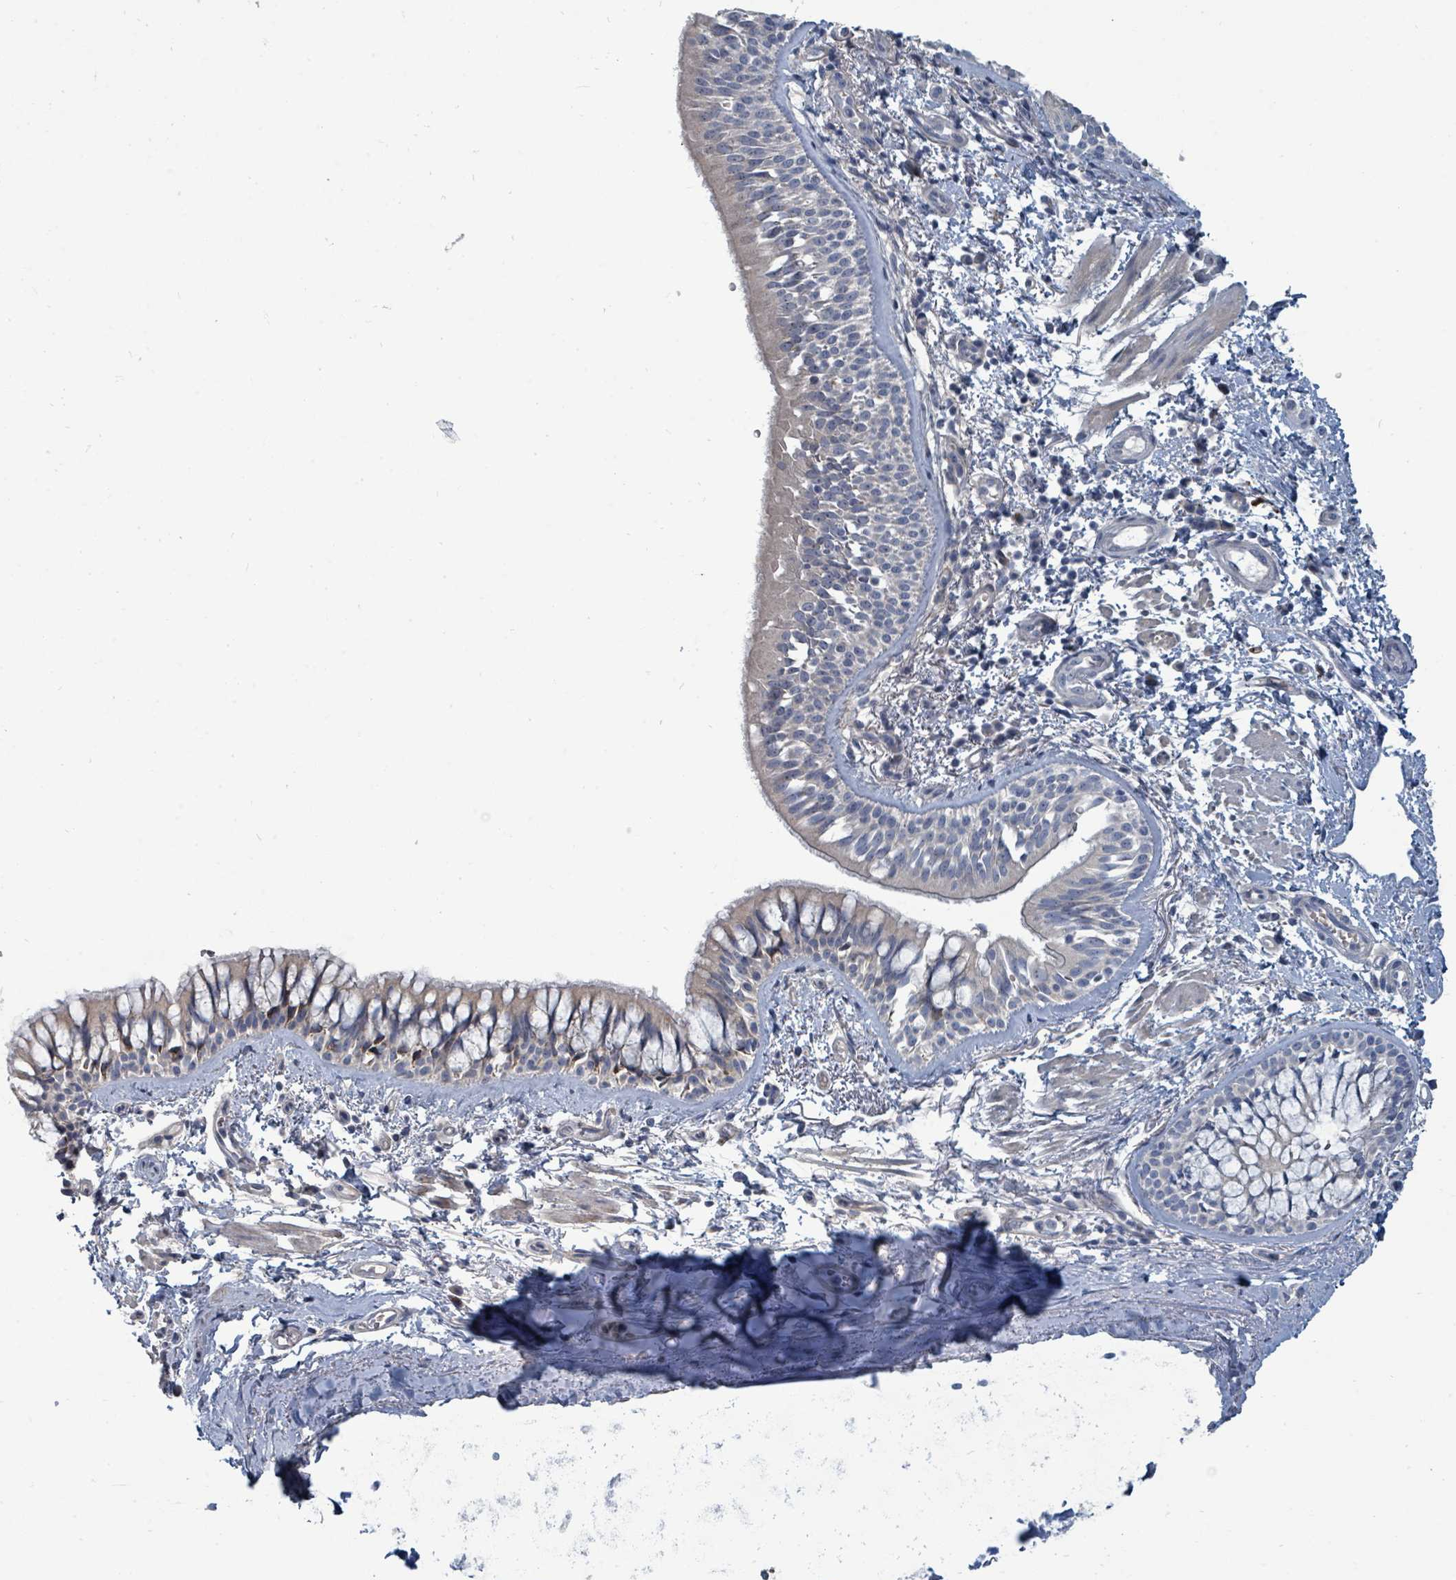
{"staining": {"intensity": "weak", "quantity": "25%-75%", "location": "cytoplasmic/membranous"}, "tissue": "bronchus", "cell_type": "Respiratory epithelial cells", "image_type": "normal", "snomed": [{"axis": "morphology", "description": "Normal tissue, NOS"}, {"axis": "topography", "description": "Lymph node"}, {"axis": "topography", "description": "Cartilage tissue"}, {"axis": "topography", "description": "Bronchus"}], "caption": "Brown immunohistochemical staining in benign bronchus reveals weak cytoplasmic/membranous positivity in approximately 25%-75% of respiratory epithelial cells. (IHC, brightfield microscopy, high magnification).", "gene": "TRDMT1", "patient": {"sex": "female", "age": 70}}